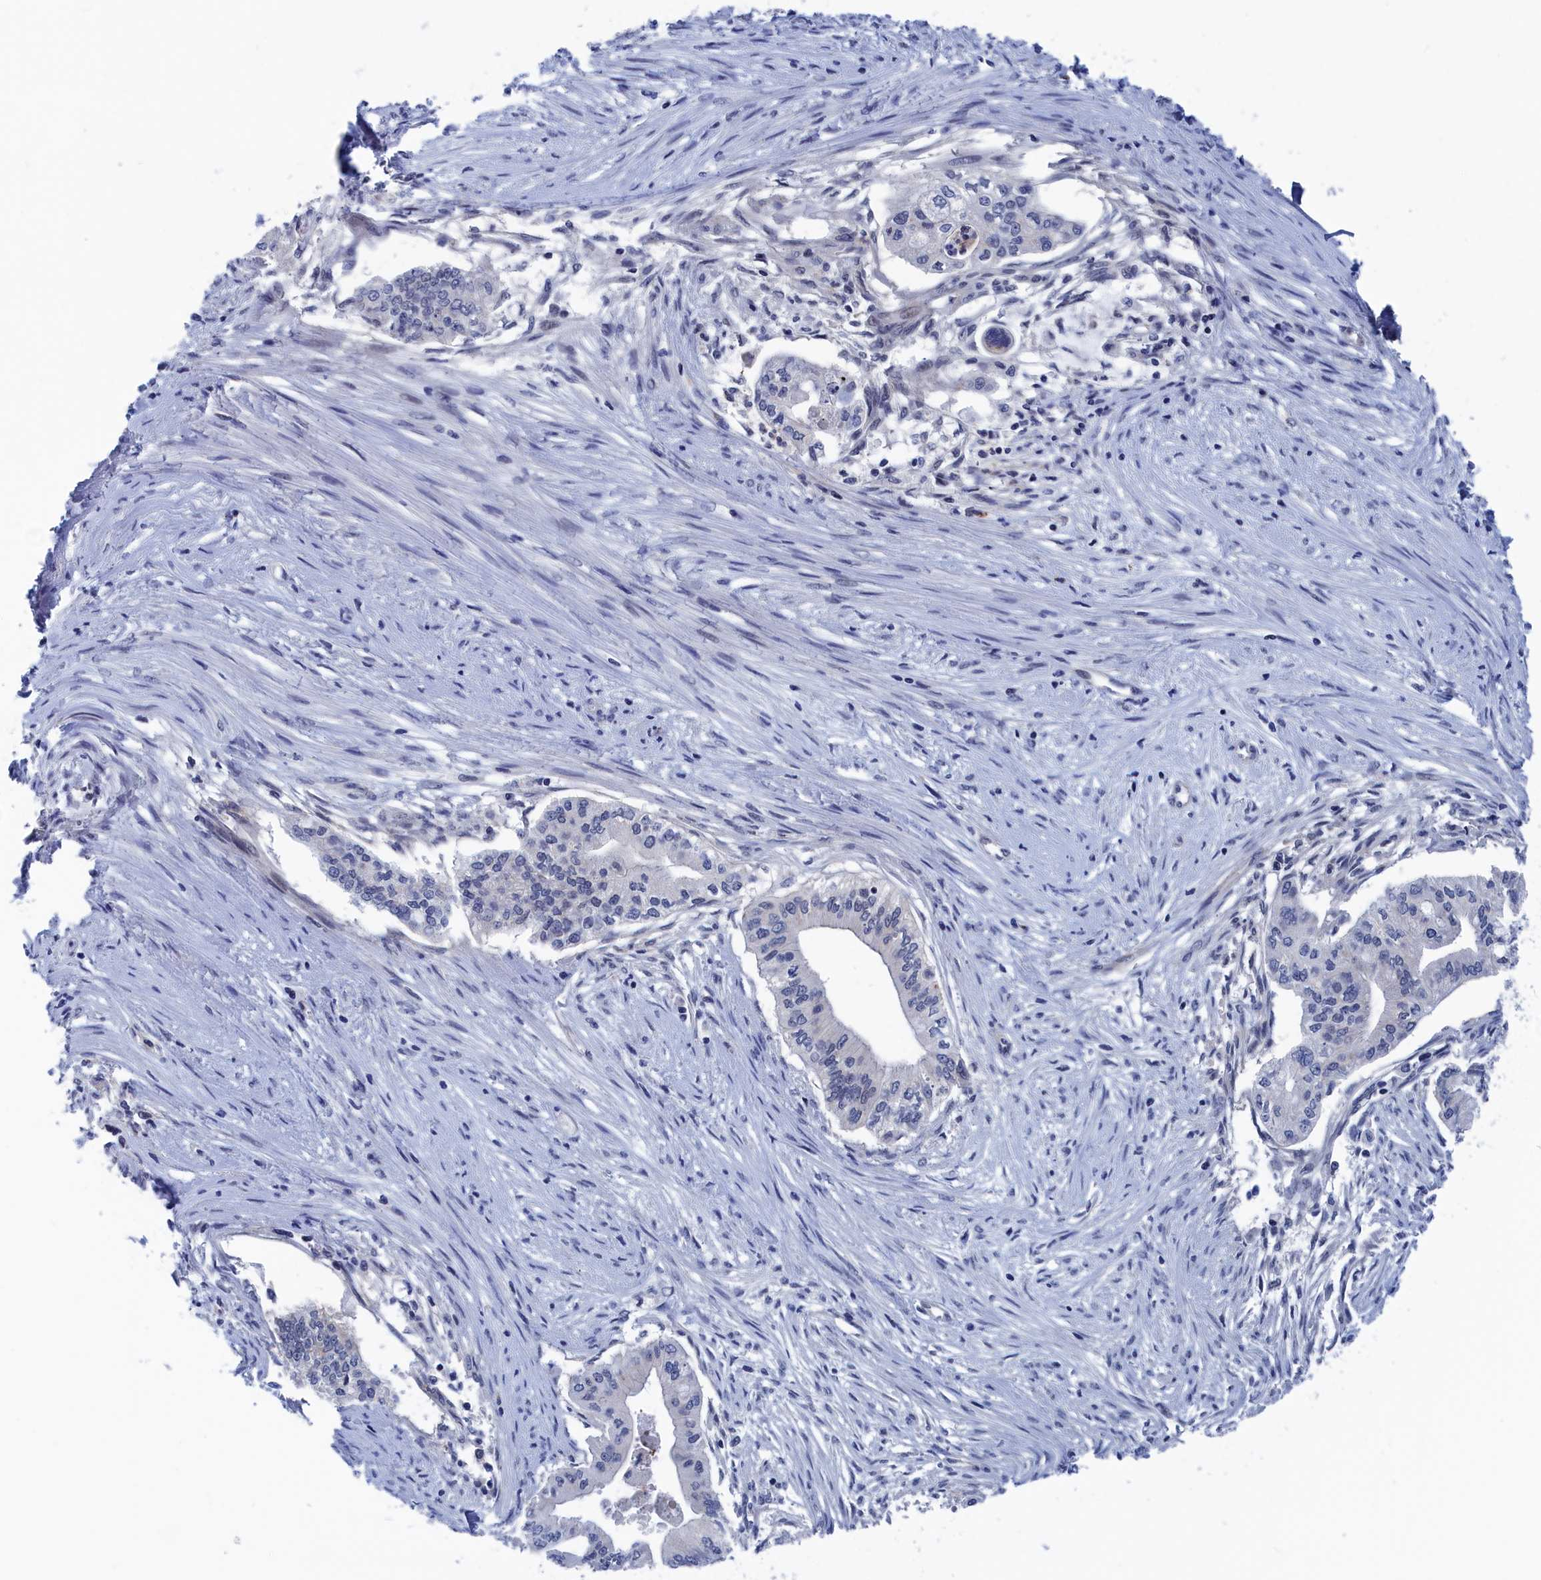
{"staining": {"intensity": "negative", "quantity": "none", "location": "none"}, "tissue": "pancreatic cancer", "cell_type": "Tumor cells", "image_type": "cancer", "snomed": [{"axis": "morphology", "description": "Adenocarcinoma, NOS"}, {"axis": "topography", "description": "Pancreas"}], "caption": "This micrograph is of pancreatic cancer (adenocarcinoma) stained with IHC to label a protein in brown with the nuclei are counter-stained blue. There is no staining in tumor cells.", "gene": "MARCHF3", "patient": {"sex": "male", "age": 46}}